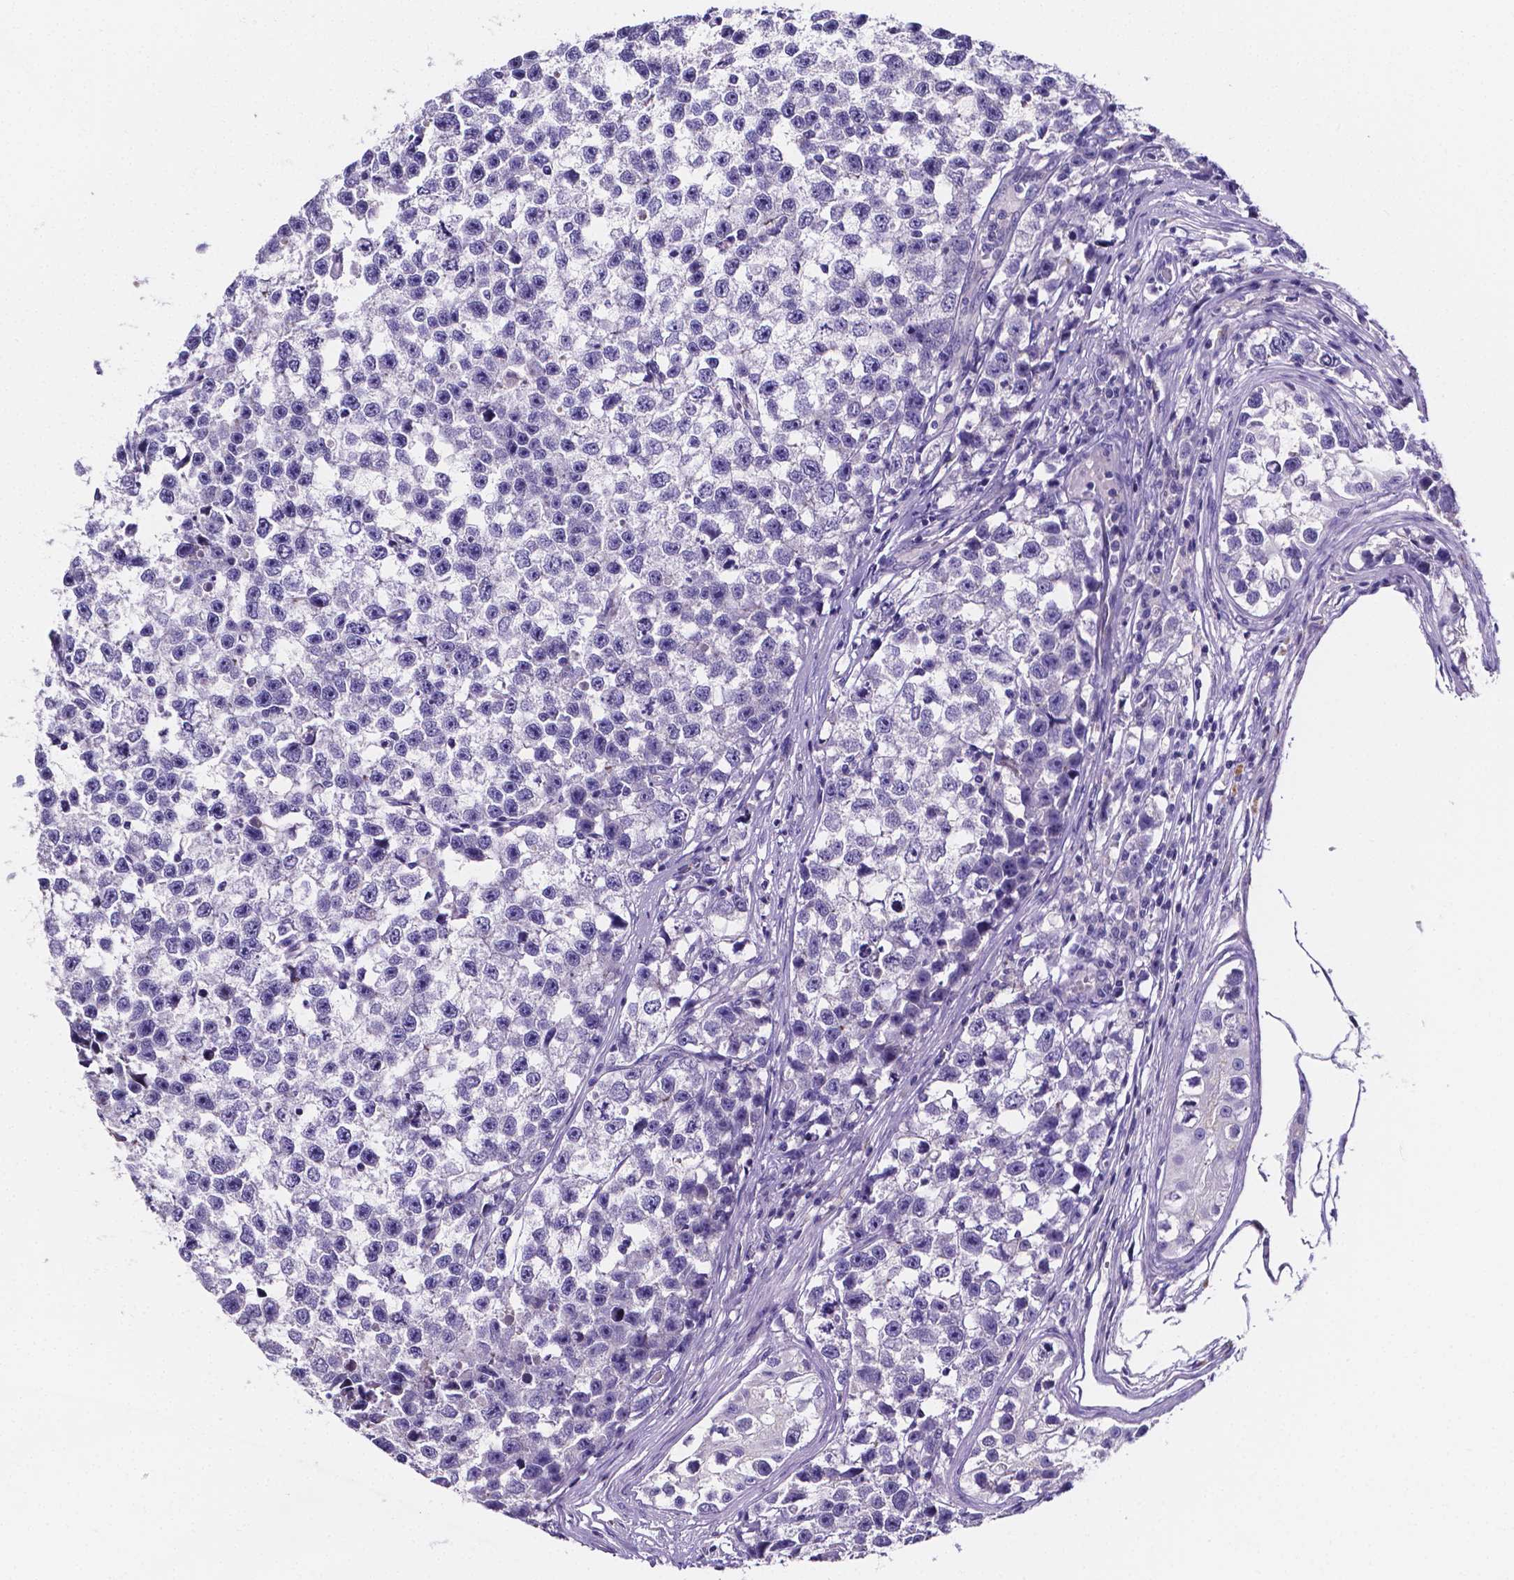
{"staining": {"intensity": "negative", "quantity": "none", "location": "none"}, "tissue": "testis cancer", "cell_type": "Tumor cells", "image_type": "cancer", "snomed": [{"axis": "morphology", "description": "Seminoma, NOS"}, {"axis": "topography", "description": "Testis"}], "caption": "High magnification brightfield microscopy of seminoma (testis) stained with DAB (3,3'-diaminobenzidine) (brown) and counterstained with hematoxylin (blue): tumor cells show no significant positivity.", "gene": "NRGN", "patient": {"sex": "male", "age": 26}}